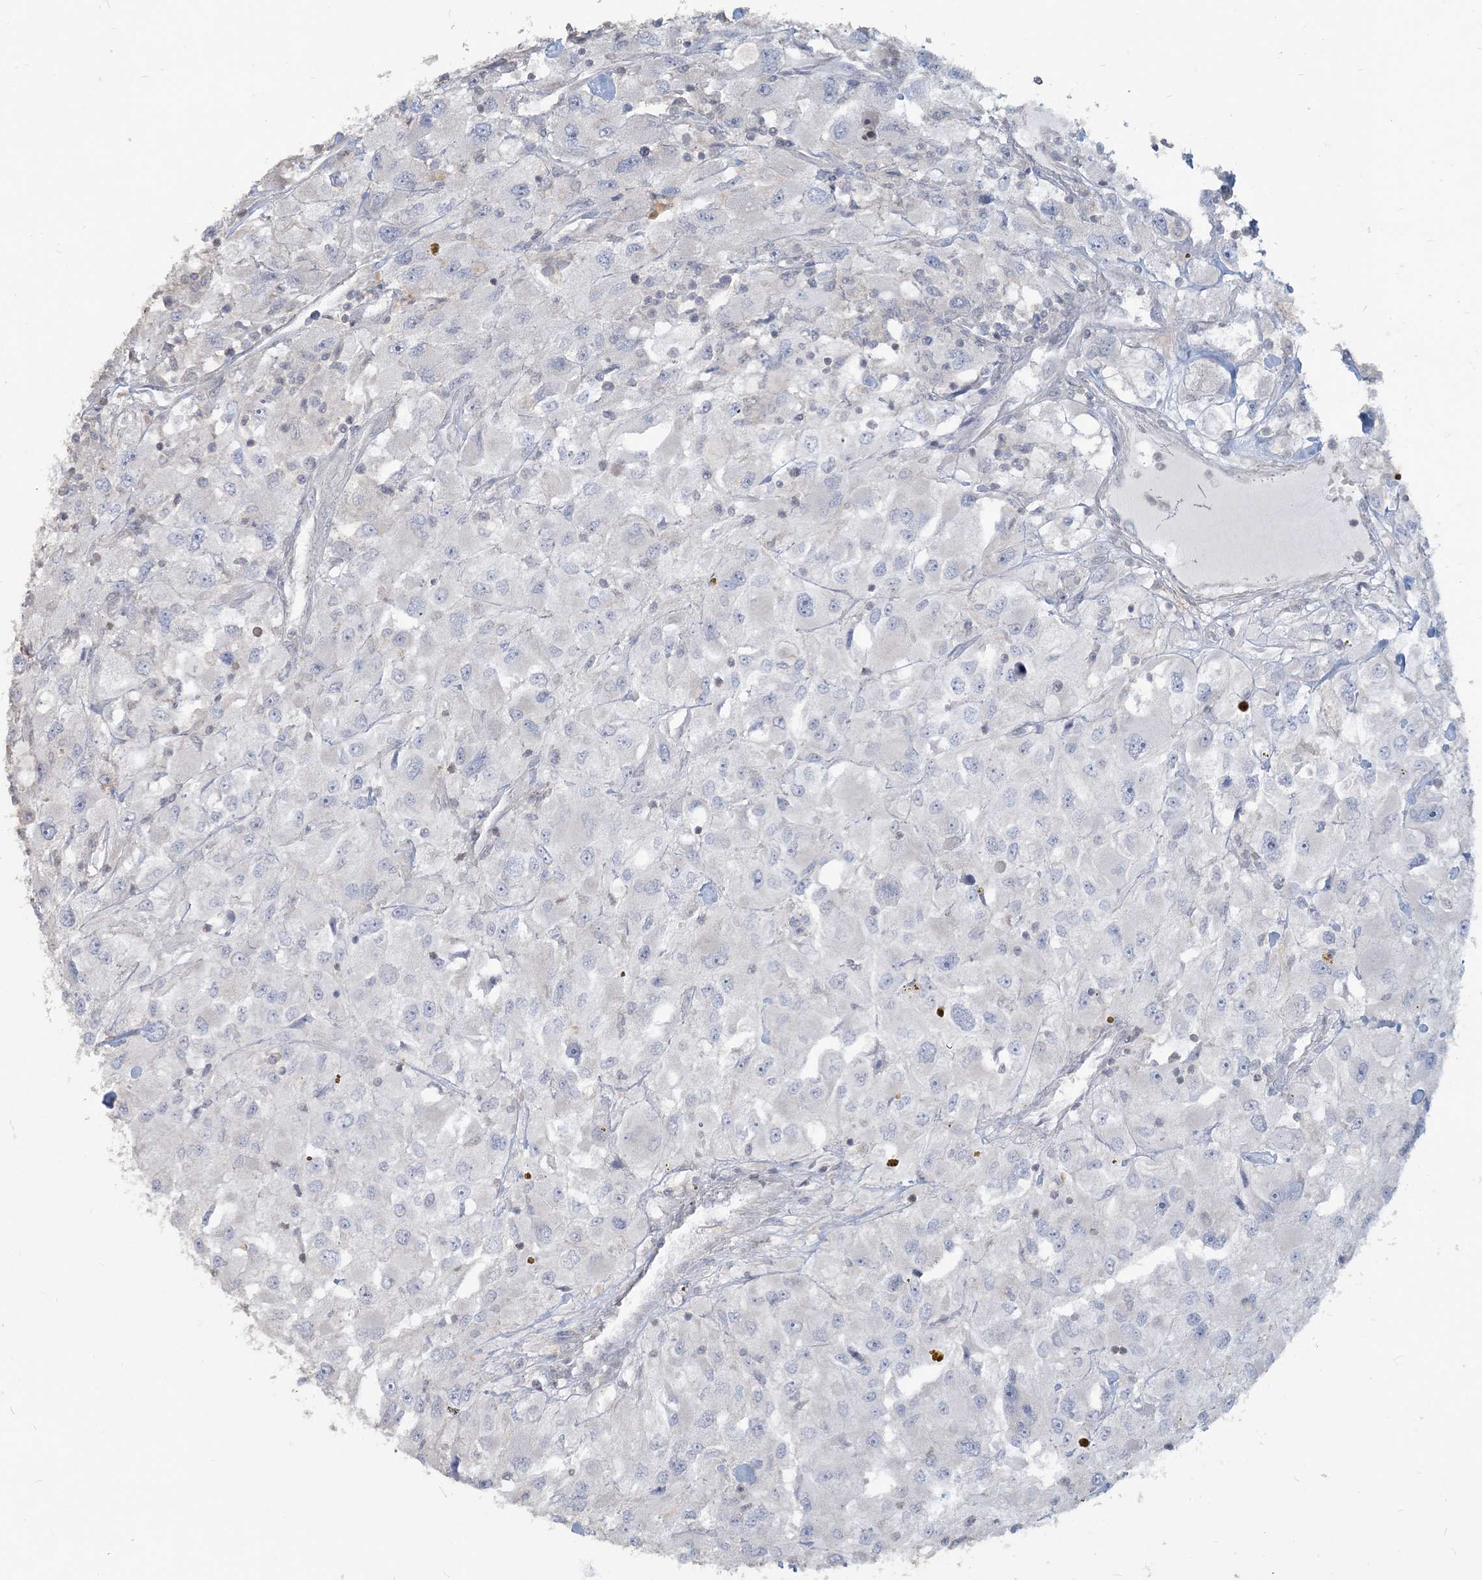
{"staining": {"intensity": "negative", "quantity": "none", "location": "none"}, "tissue": "renal cancer", "cell_type": "Tumor cells", "image_type": "cancer", "snomed": [{"axis": "morphology", "description": "Adenocarcinoma, NOS"}, {"axis": "topography", "description": "Kidney"}], "caption": "Tumor cells show no significant protein staining in renal cancer (adenocarcinoma). (DAB immunohistochemistry (IHC) visualized using brightfield microscopy, high magnification).", "gene": "NPHS2", "patient": {"sex": "female", "age": 52}}